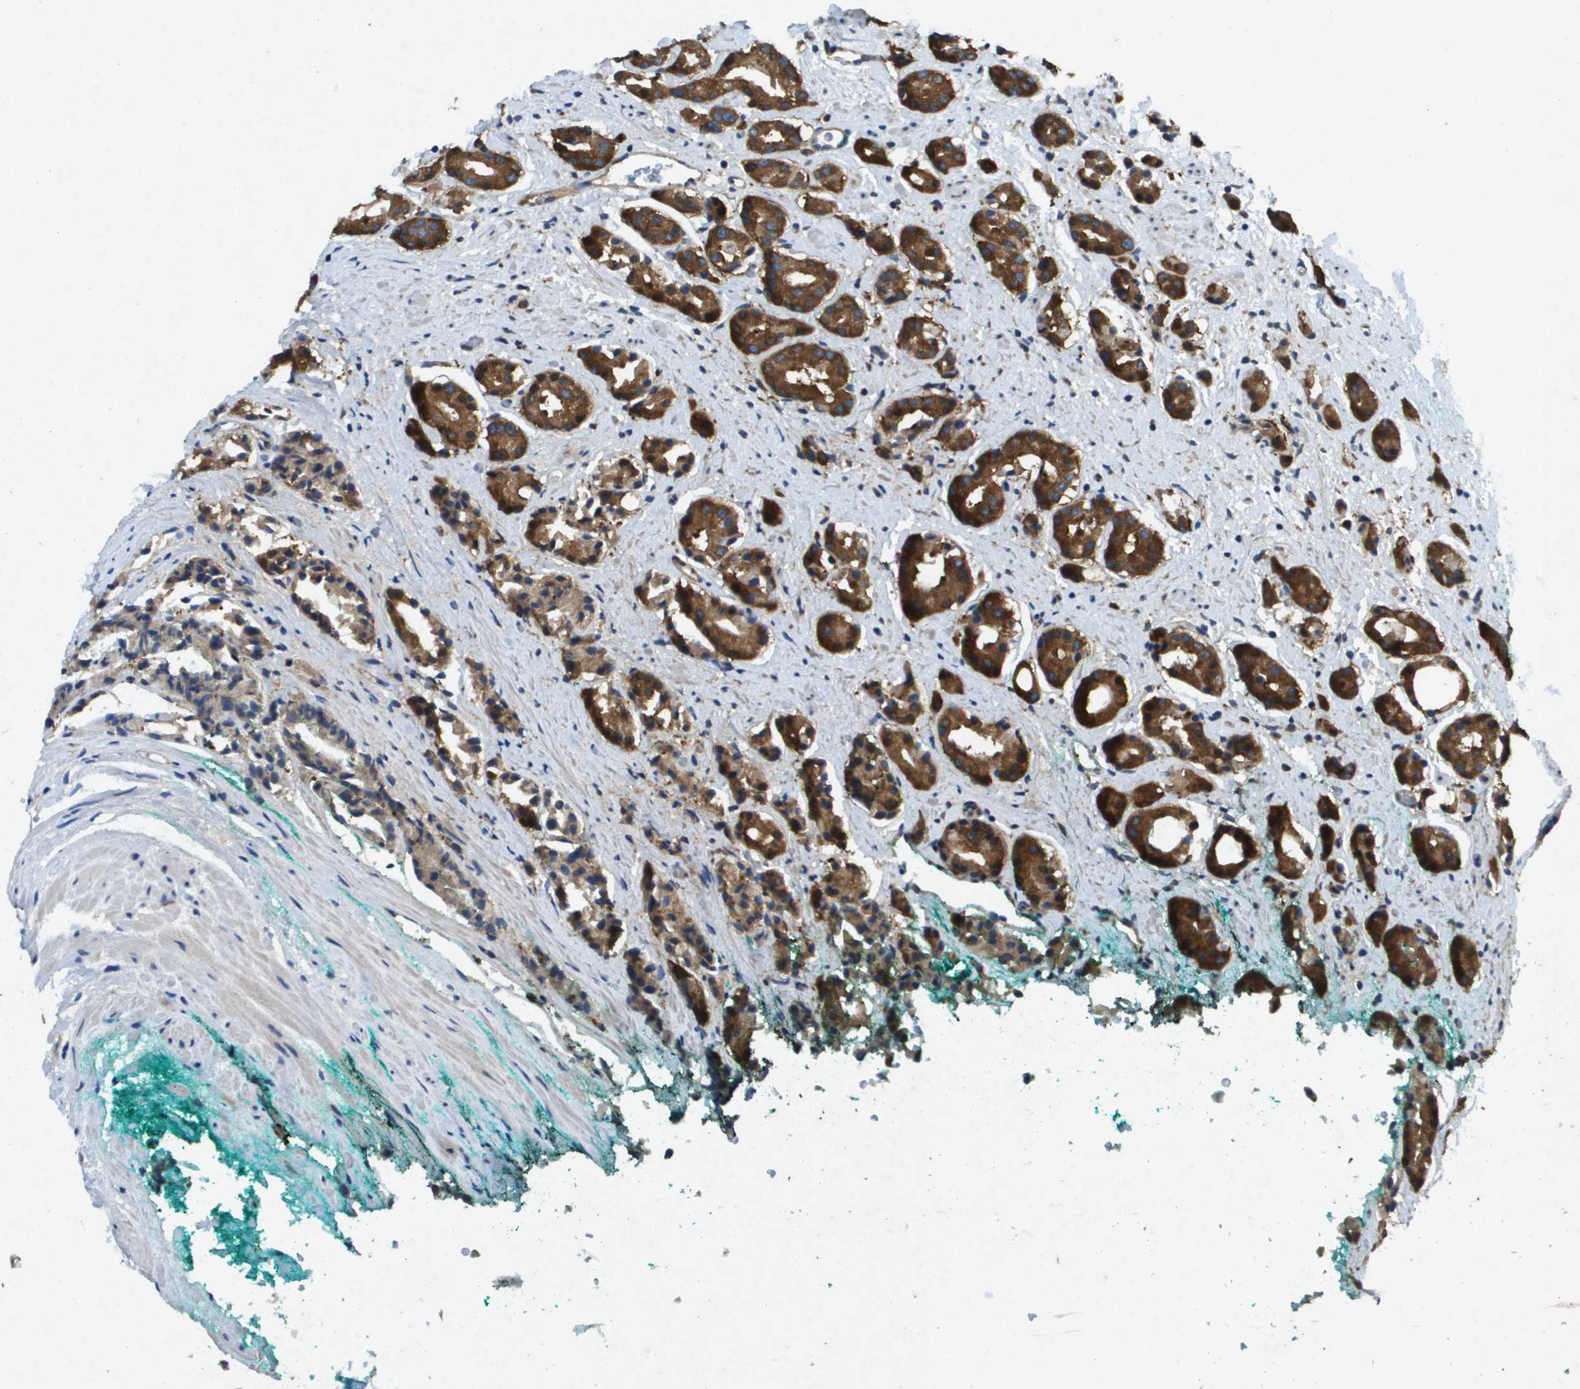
{"staining": {"intensity": "strong", "quantity": ">75%", "location": "cytoplasmic/membranous"}, "tissue": "prostate cancer", "cell_type": "Tumor cells", "image_type": "cancer", "snomed": [{"axis": "morphology", "description": "Adenocarcinoma, High grade"}, {"axis": "topography", "description": "Prostate"}], "caption": "Prostate cancer tissue demonstrates strong cytoplasmic/membranous expression in about >75% of tumor cells", "gene": "PTPRT", "patient": {"sex": "male", "age": 71}}